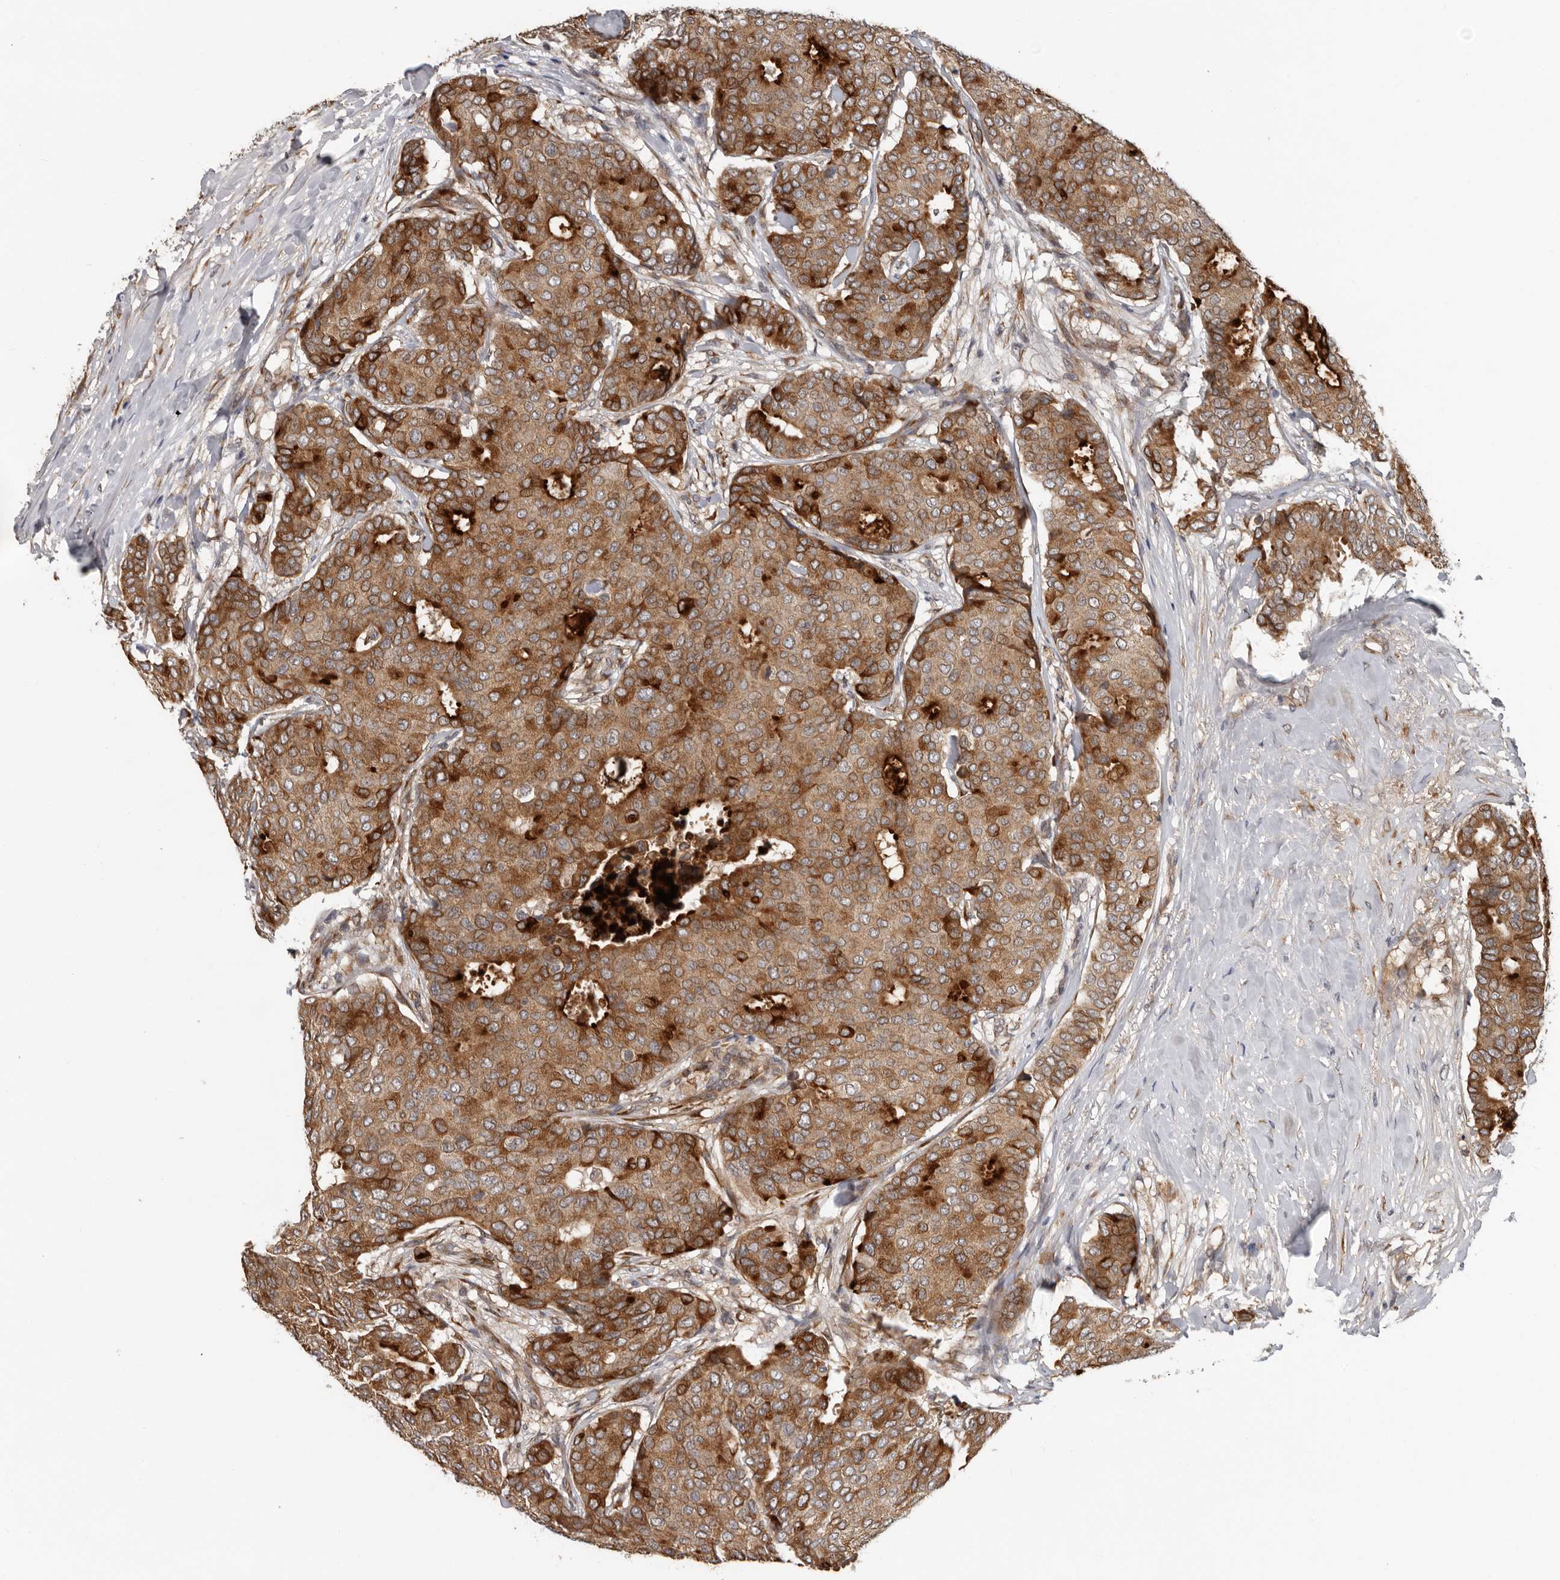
{"staining": {"intensity": "strong", "quantity": ">75%", "location": "cytoplasmic/membranous"}, "tissue": "breast cancer", "cell_type": "Tumor cells", "image_type": "cancer", "snomed": [{"axis": "morphology", "description": "Duct carcinoma"}, {"axis": "topography", "description": "Breast"}], "caption": "Protein staining exhibits strong cytoplasmic/membranous positivity in about >75% of tumor cells in breast cancer (intraductal carcinoma). (Brightfield microscopy of DAB IHC at high magnification).", "gene": "MTF1", "patient": {"sex": "female", "age": 75}}